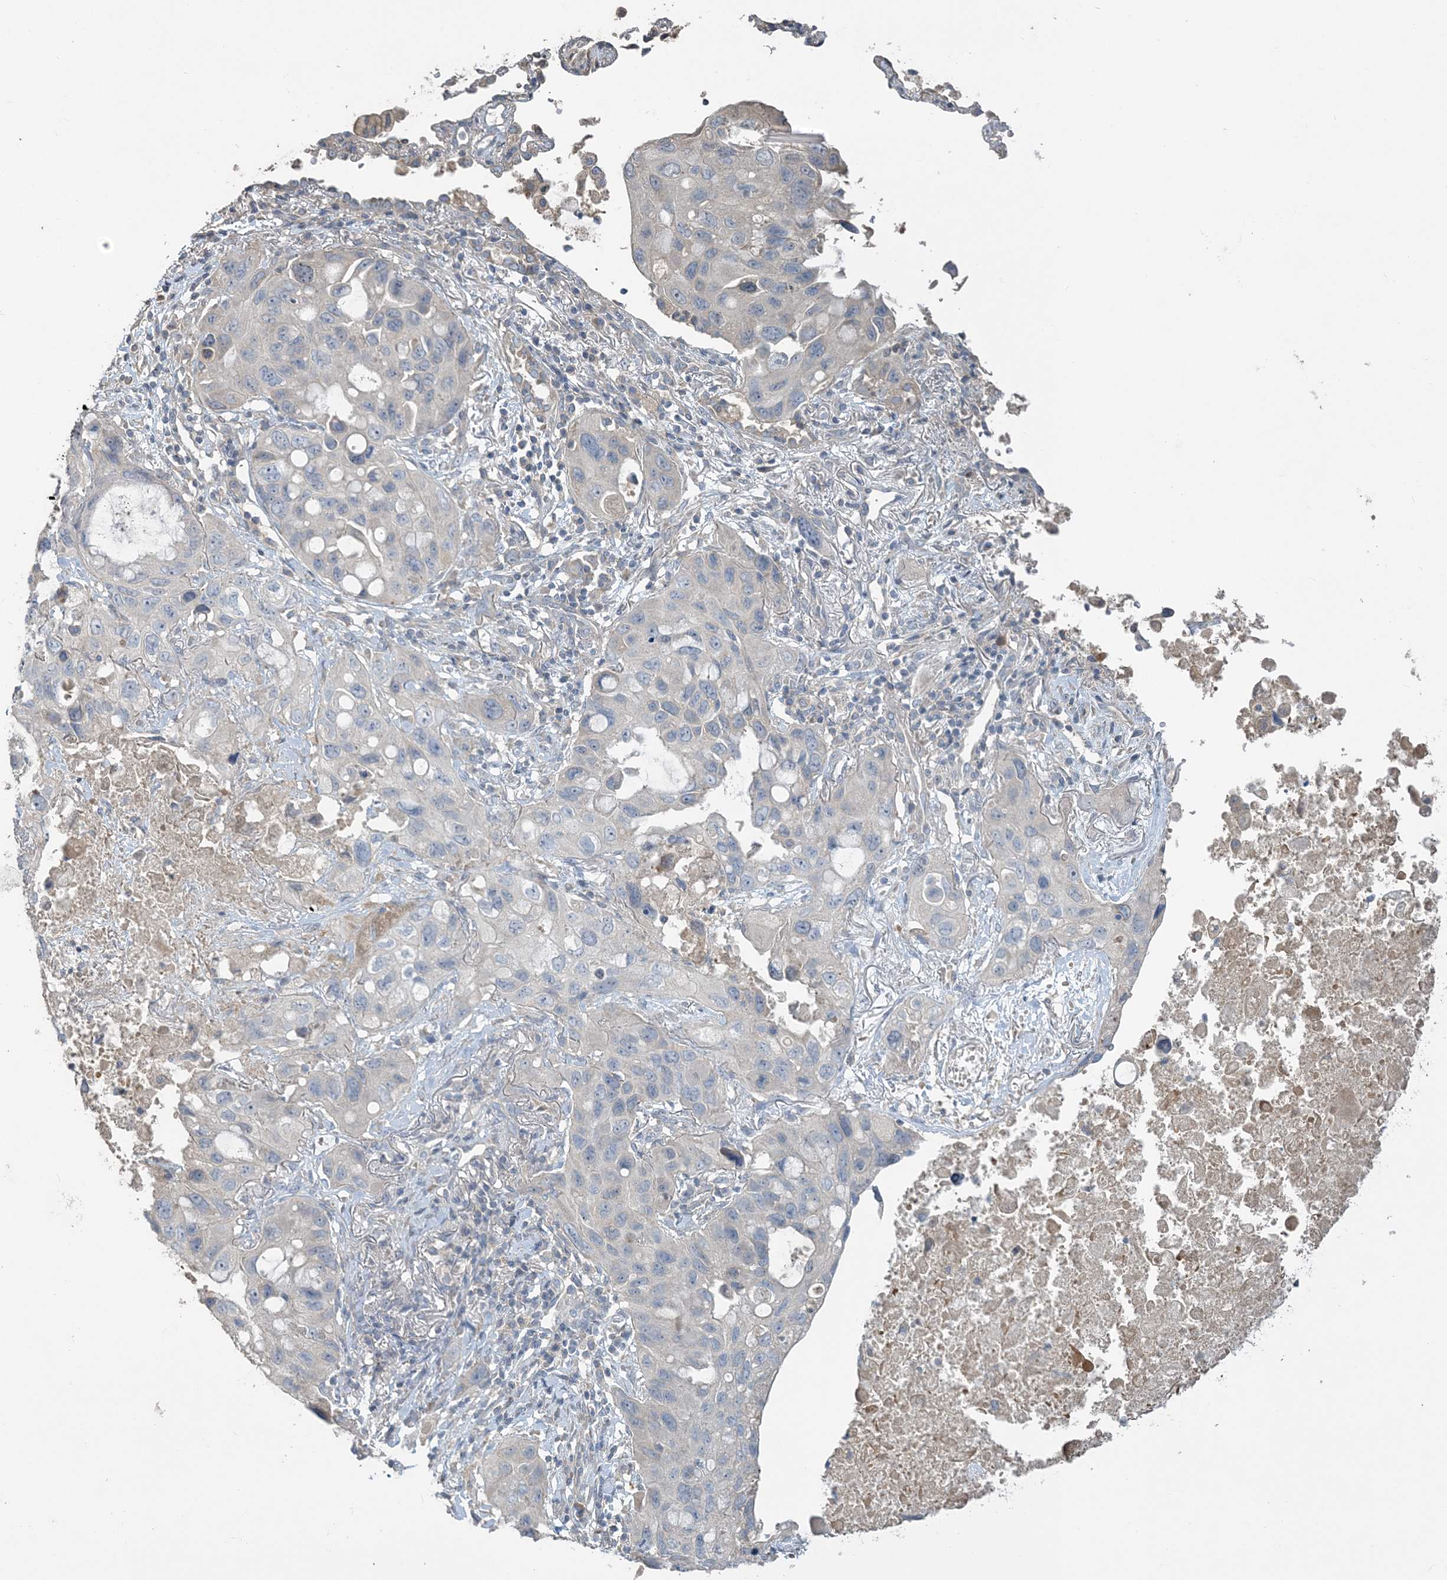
{"staining": {"intensity": "negative", "quantity": "none", "location": "none"}, "tissue": "lung cancer", "cell_type": "Tumor cells", "image_type": "cancer", "snomed": [{"axis": "morphology", "description": "Squamous cell carcinoma, NOS"}, {"axis": "topography", "description": "Lung"}], "caption": "Tumor cells are negative for protein expression in human lung squamous cell carcinoma.", "gene": "SLC4A10", "patient": {"sex": "female", "age": 73}}